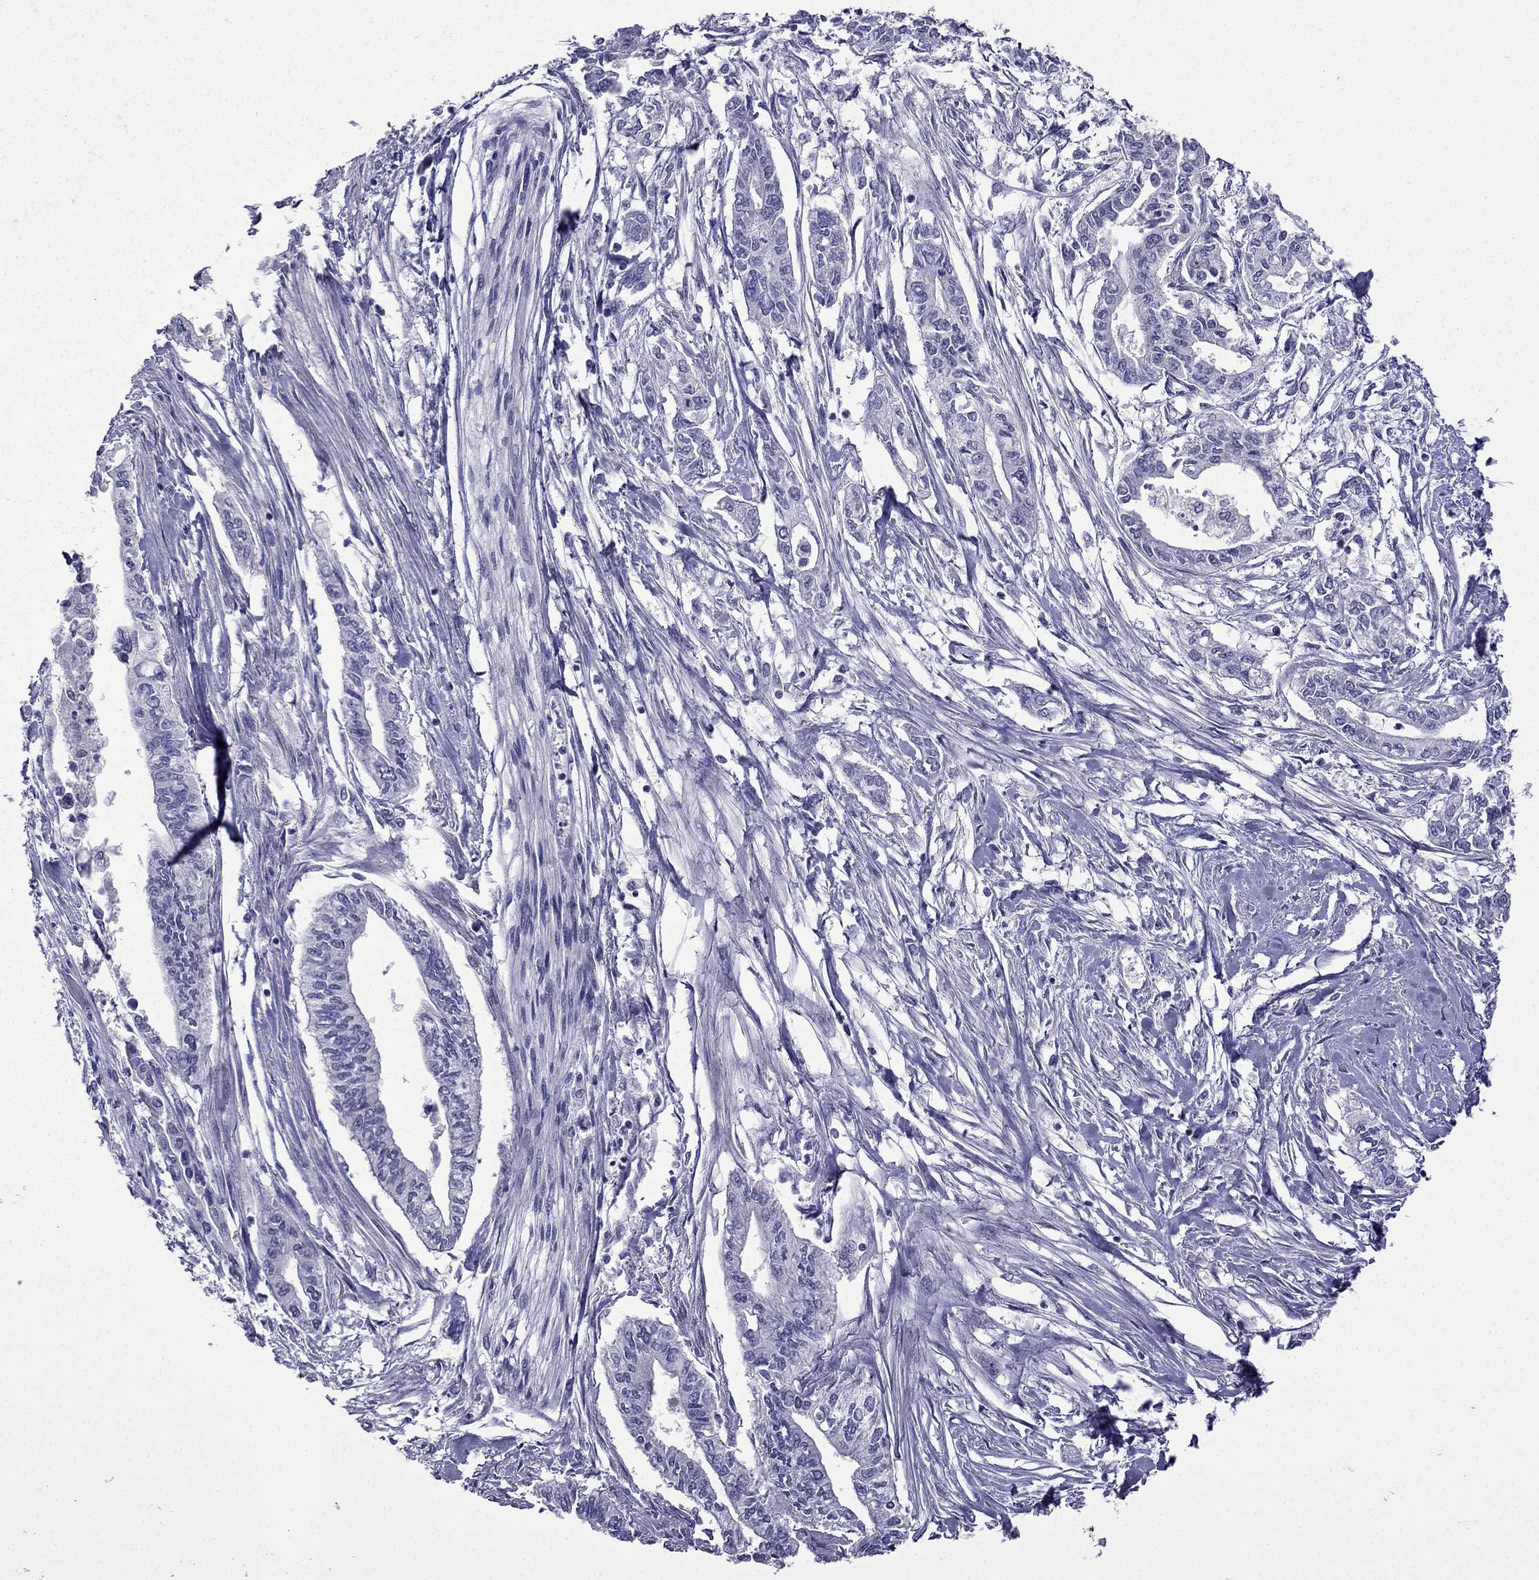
{"staining": {"intensity": "negative", "quantity": "none", "location": "none"}, "tissue": "pancreatic cancer", "cell_type": "Tumor cells", "image_type": "cancer", "snomed": [{"axis": "morphology", "description": "Adenocarcinoma, NOS"}, {"axis": "topography", "description": "Pancreas"}], "caption": "DAB (3,3'-diaminobenzidine) immunohistochemical staining of human pancreatic cancer displays no significant staining in tumor cells.", "gene": "POM121L12", "patient": {"sex": "male", "age": 60}}